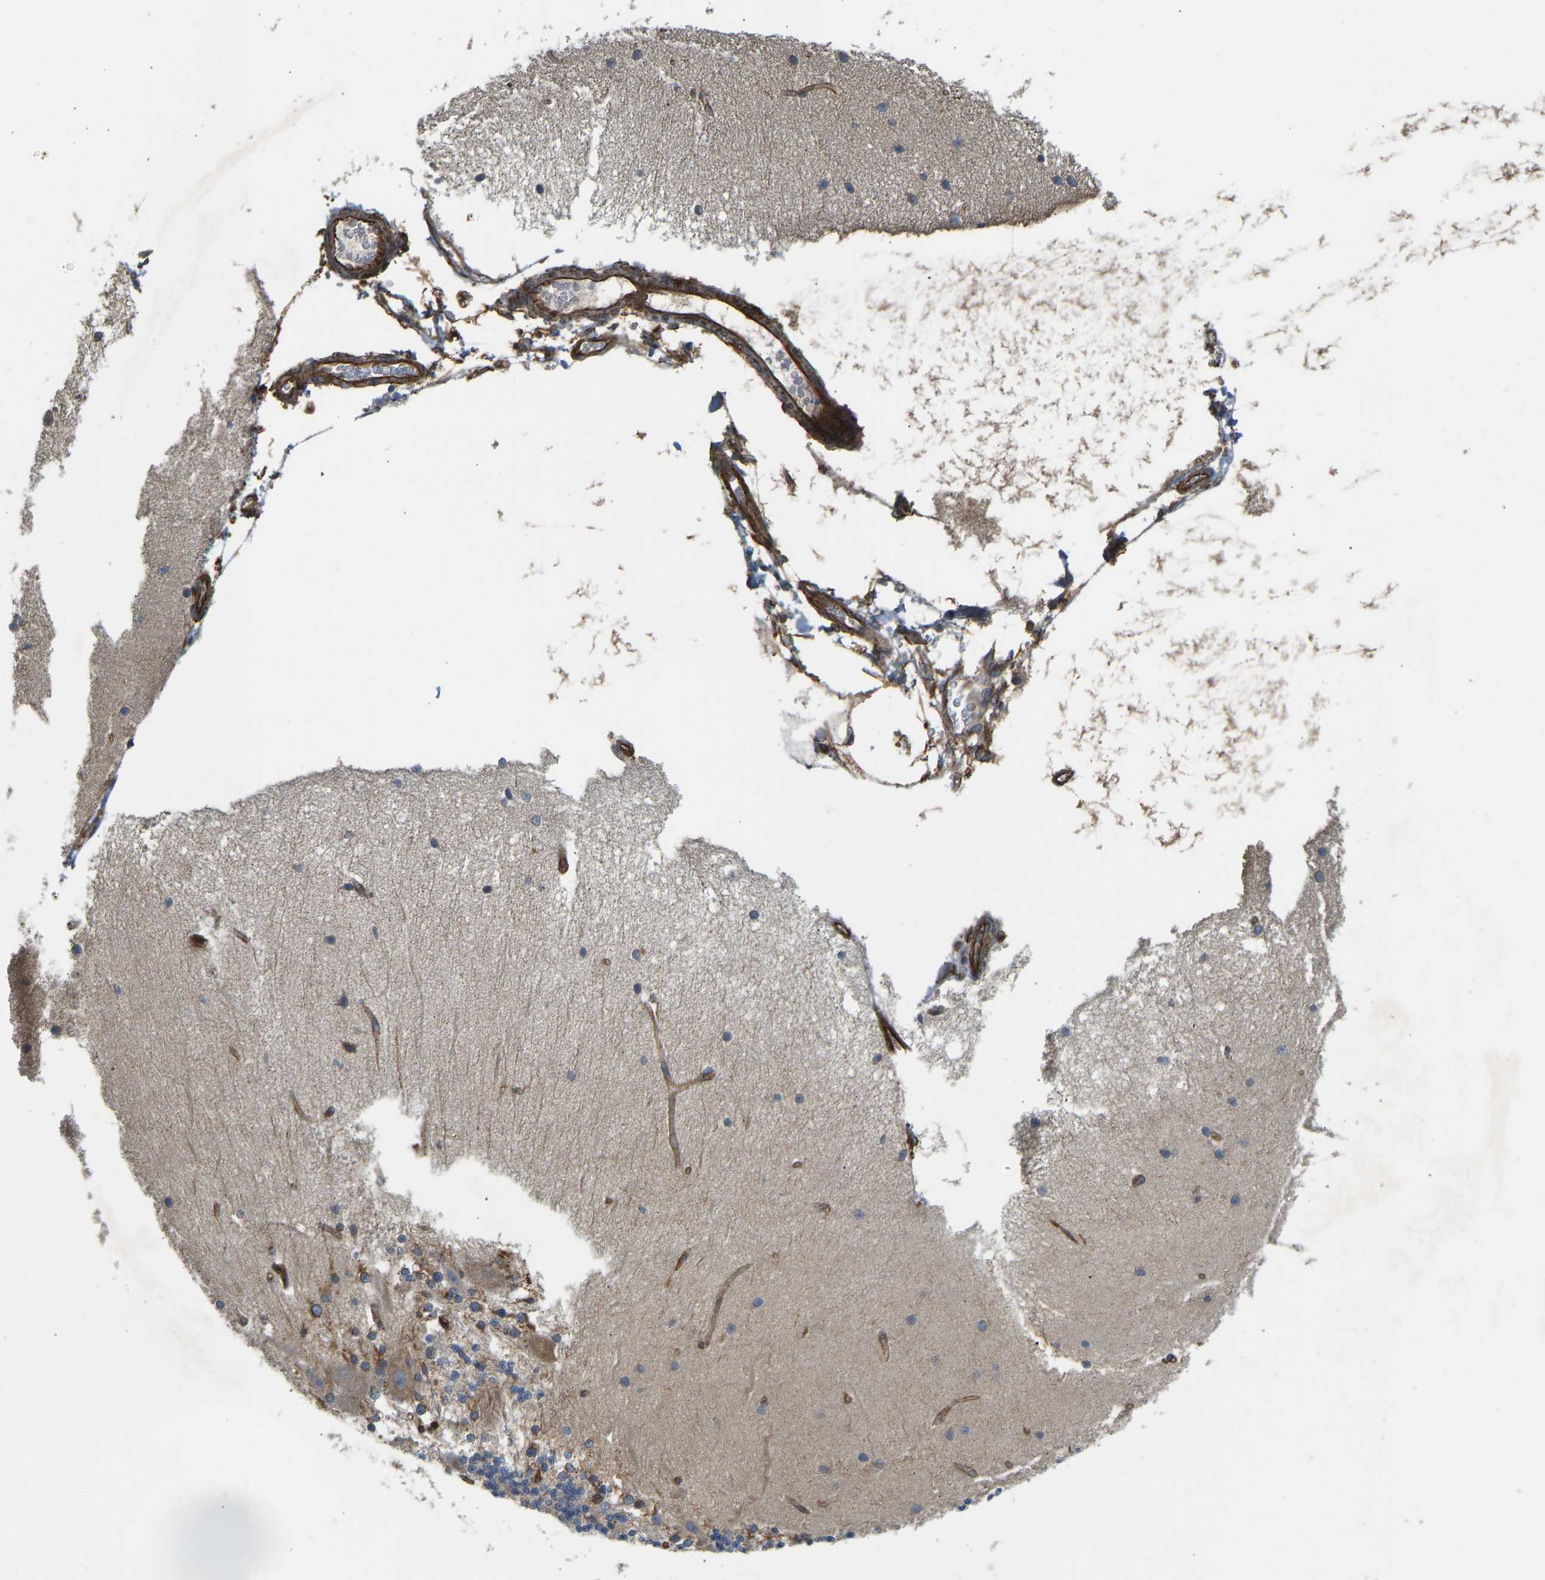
{"staining": {"intensity": "strong", "quantity": "<25%", "location": "cytoplasmic/membranous"}, "tissue": "cerebellum", "cell_type": "Cells in granular layer", "image_type": "normal", "snomed": [{"axis": "morphology", "description": "Normal tissue, NOS"}, {"axis": "topography", "description": "Cerebellum"}], "caption": "This micrograph displays immunohistochemistry staining of benign human cerebellum, with medium strong cytoplasmic/membranous expression in about <25% of cells in granular layer.", "gene": "BEX3", "patient": {"sex": "female", "age": 54}}